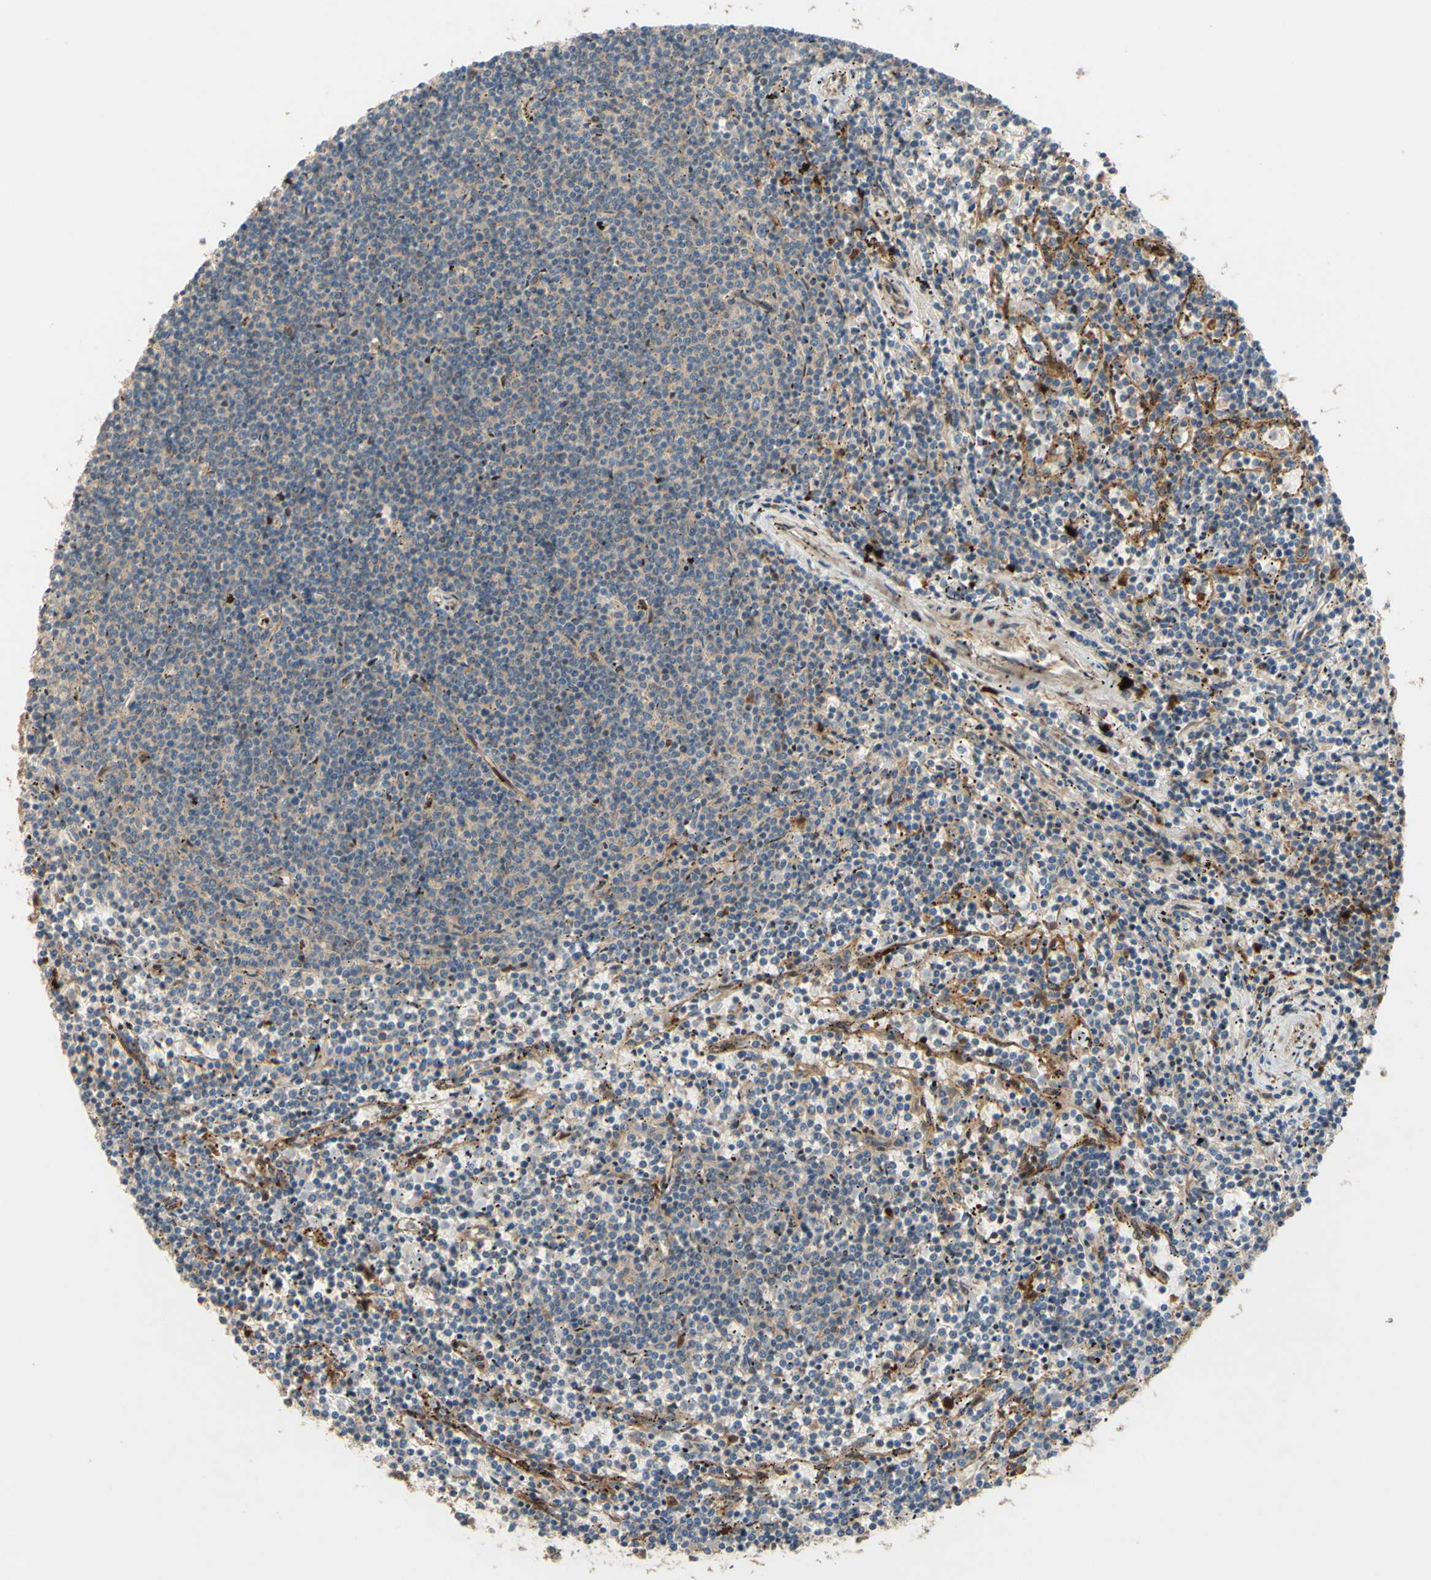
{"staining": {"intensity": "weak", "quantity": "<25%", "location": "cytoplasmic/membranous"}, "tissue": "lymphoma", "cell_type": "Tumor cells", "image_type": "cancer", "snomed": [{"axis": "morphology", "description": "Malignant lymphoma, non-Hodgkin's type, Low grade"}, {"axis": "topography", "description": "Spleen"}], "caption": "Immunohistochemistry histopathology image of neoplastic tissue: human malignant lymphoma, non-Hodgkin's type (low-grade) stained with DAB (3,3'-diaminobenzidine) exhibits no significant protein expression in tumor cells. Nuclei are stained in blue.", "gene": "SPTLC1", "patient": {"sex": "female", "age": 50}}